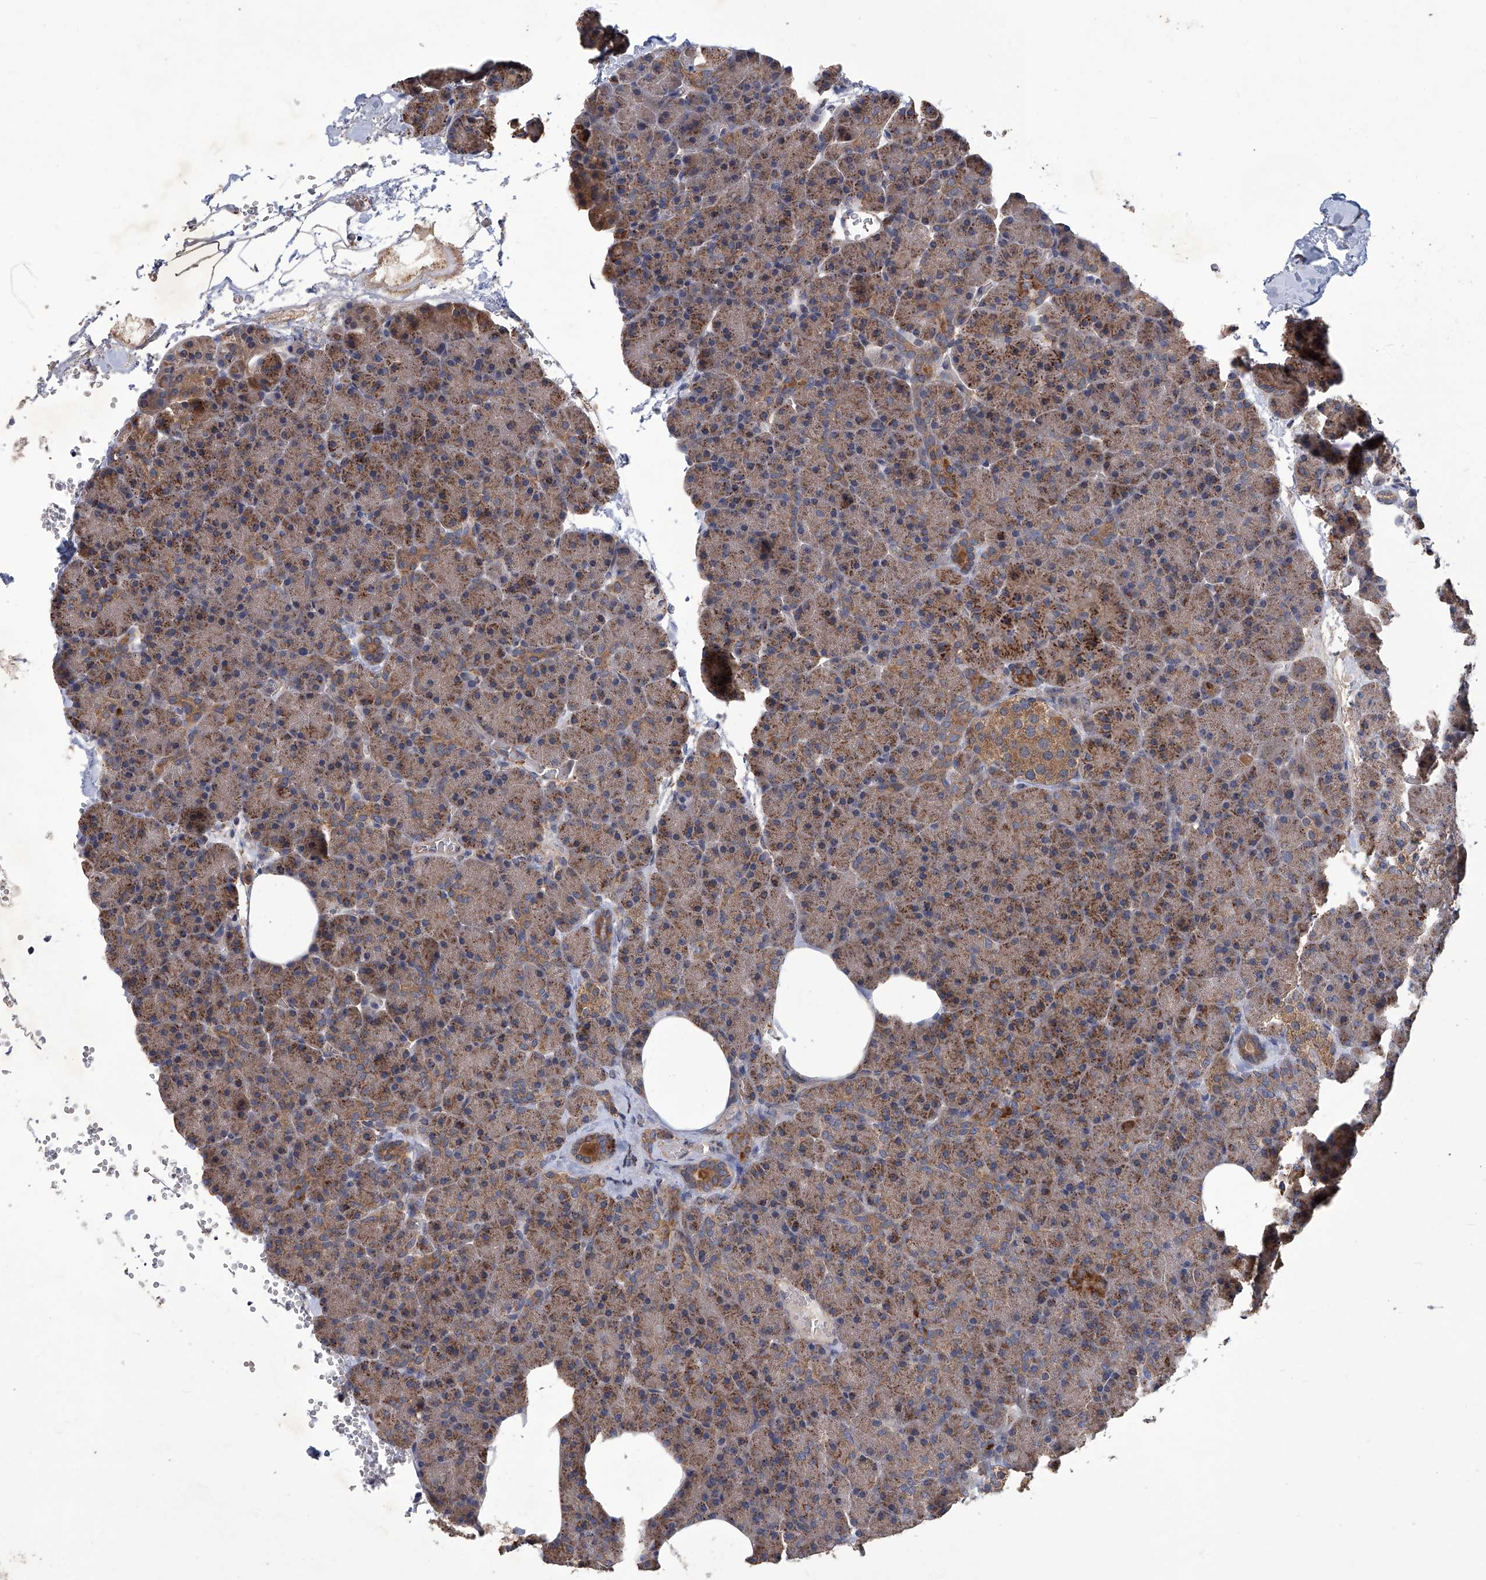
{"staining": {"intensity": "moderate", "quantity": ">75%", "location": "cytoplasmic/membranous"}, "tissue": "pancreas", "cell_type": "Exocrine glandular cells", "image_type": "normal", "snomed": [{"axis": "morphology", "description": "Normal tissue, NOS"}, {"axis": "morphology", "description": "Carcinoid, malignant, NOS"}, {"axis": "topography", "description": "Pancreas"}], "caption": "Moderate cytoplasmic/membranous expression is seen in approximately >75% of exocrine glandular cells in unremarkable pancreas. The protein of interest is shown in brown color, while the nuclei are stained blue.", "gene": "TNFRSF13B", "patient": {"sex": "female", "age": 35}}